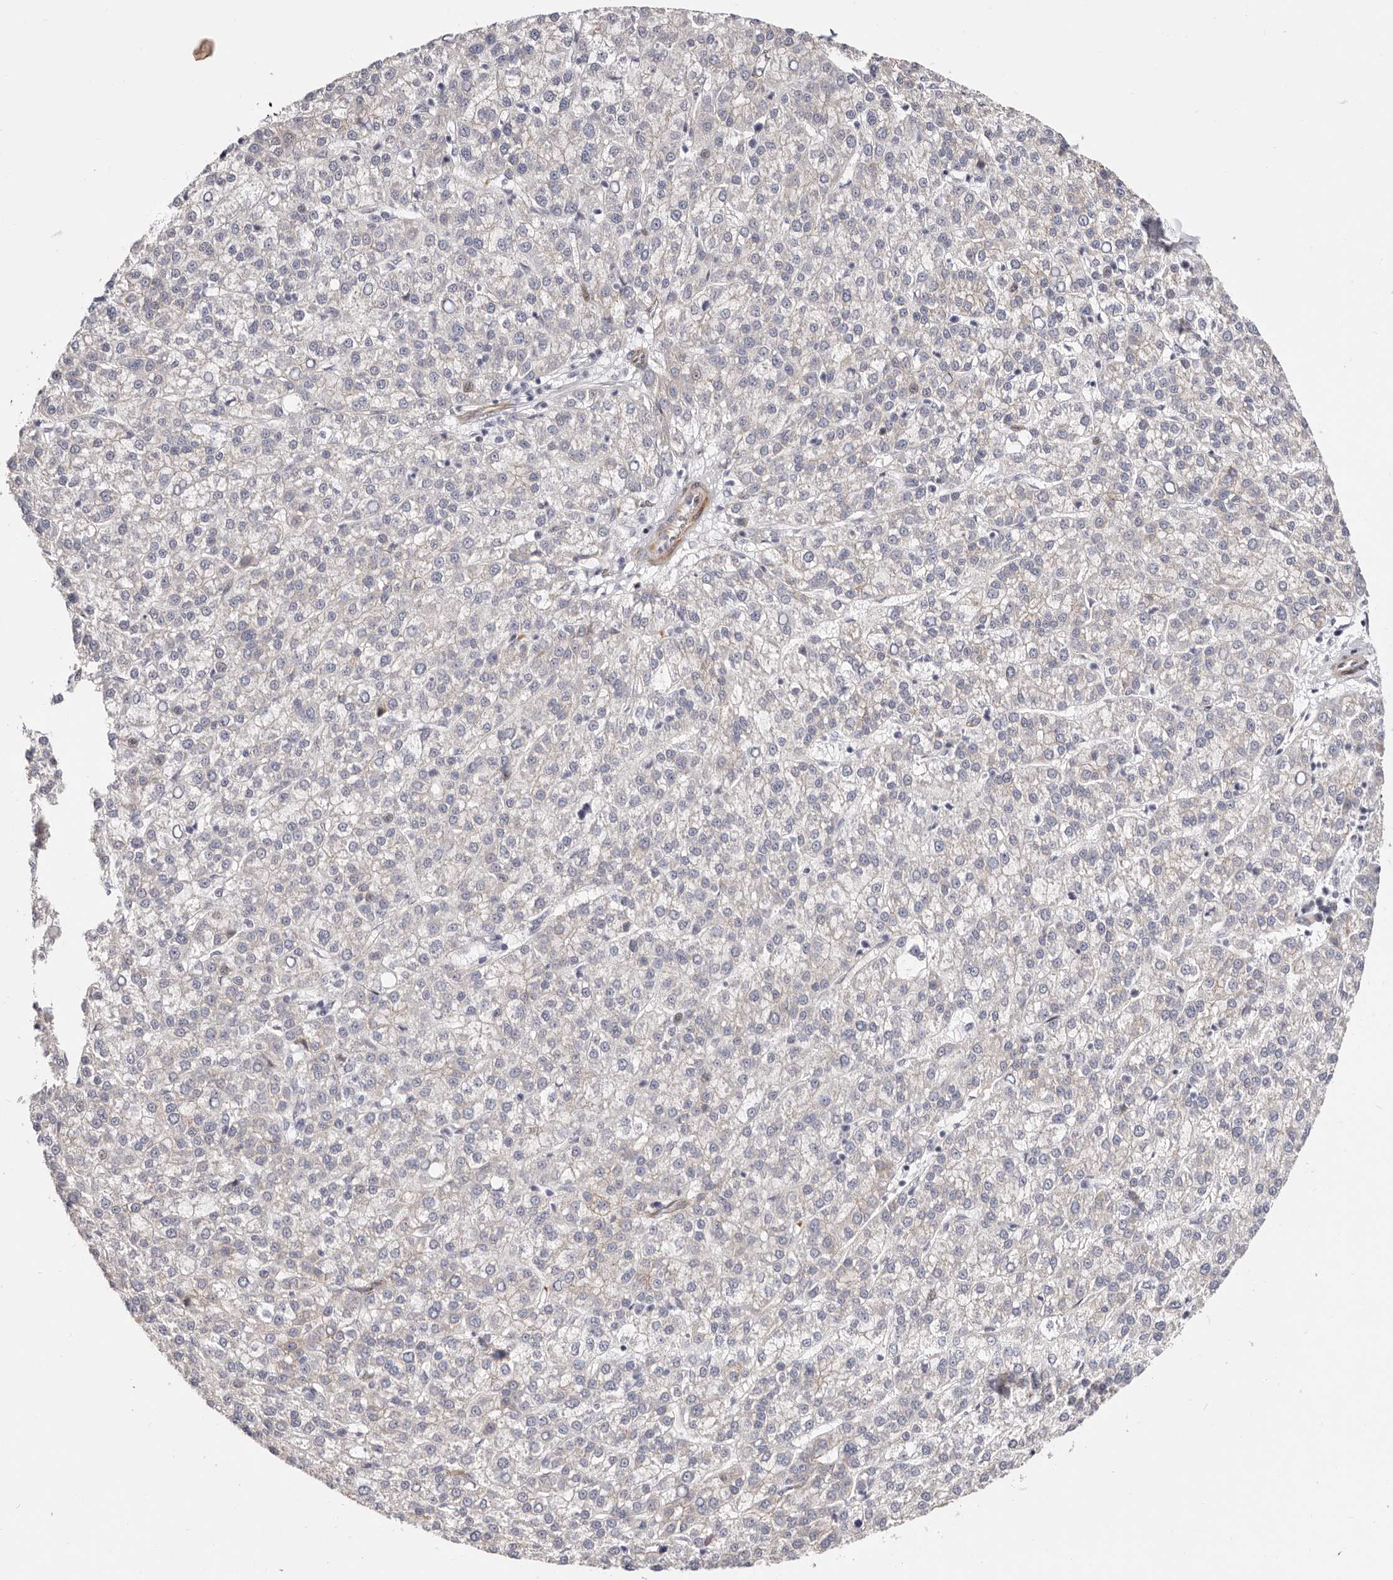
{"staining": {"intensity": "weak", "quantity": "<25%", "location": "cytoplasmic/membranous,nuclear"}, "tissue": "liver cancer", "cell_type": "Tumor cells", "image_type": "cancer", "snomed": [{"axis": "morphology", "description": "Carcinoma, Hepatocellular, NOS"}, {"axis": "topography", "description": "Liver"}], "caption": "Tumor cells are negative for protein expression in human hepatocellular carcinoma (liver). (DAB (3,3'-diaminobenzidine) immunohistochemistry (IHC), high magnification).", "gene": "EPHX3", "patient": {"sex": "female", "age": 58}}